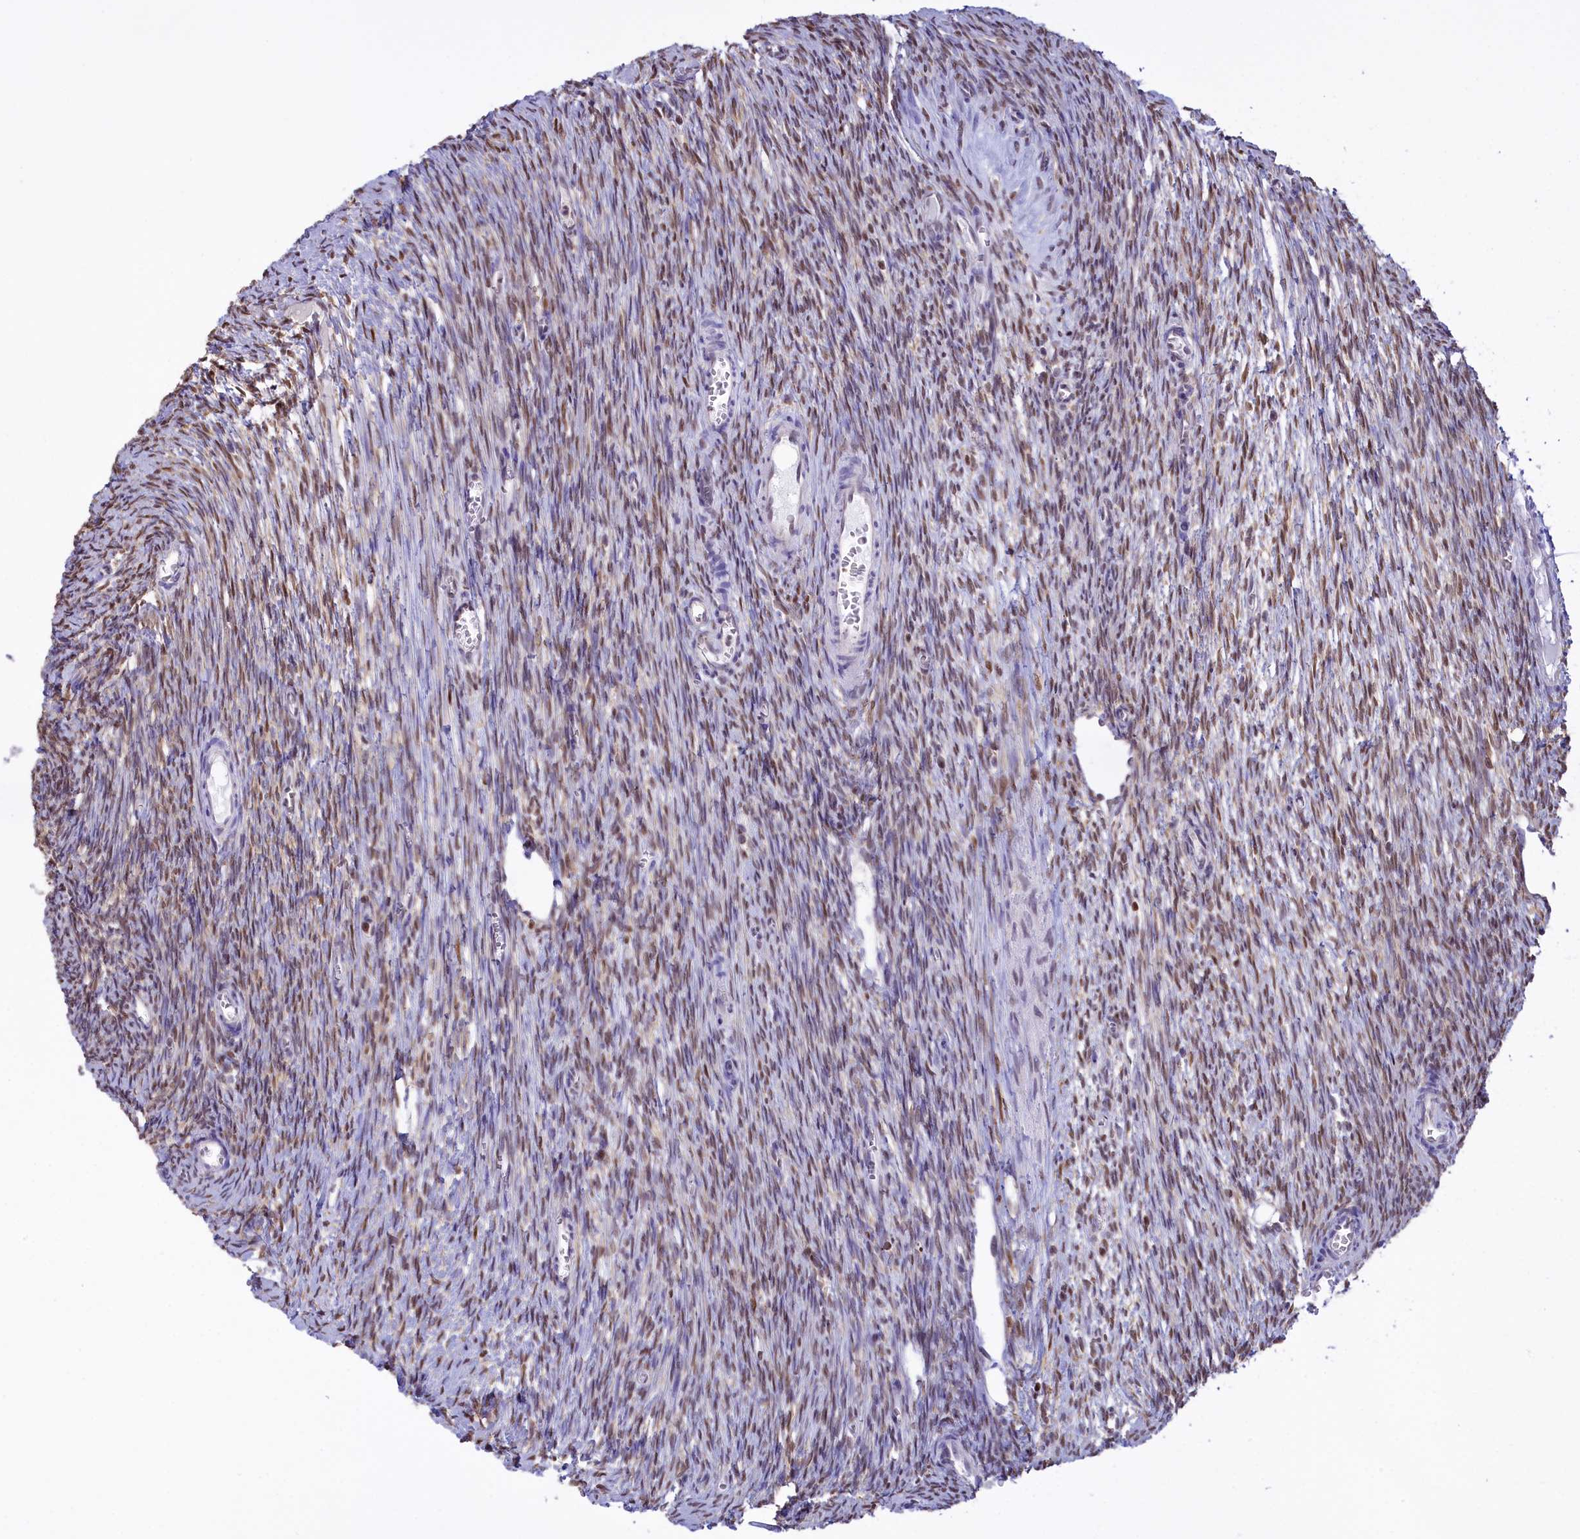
{"staining": {"intensity": "moderate", "quantity": ">75%", "location": "cytoplasmic/membranous"}, "tissue": "ovary", "cell_type": "Follicle cells", "image_type": "normal", "snomed": [{"axis": "morphology", "description": "Normal tissue, NOS"}, {"axis": "topography", "description": "Ovary"}], "caption": "Immunohistochemical staining of normal human ovary exhibits medium levels of moderate cytoplasmic/membranous expression in approximately >75% of follicle cells. The protein is shown in brown color, while the nuclei are stained blue.", "gene": "IZUMO2", "patient": {"sex": "female", "age": 44}}